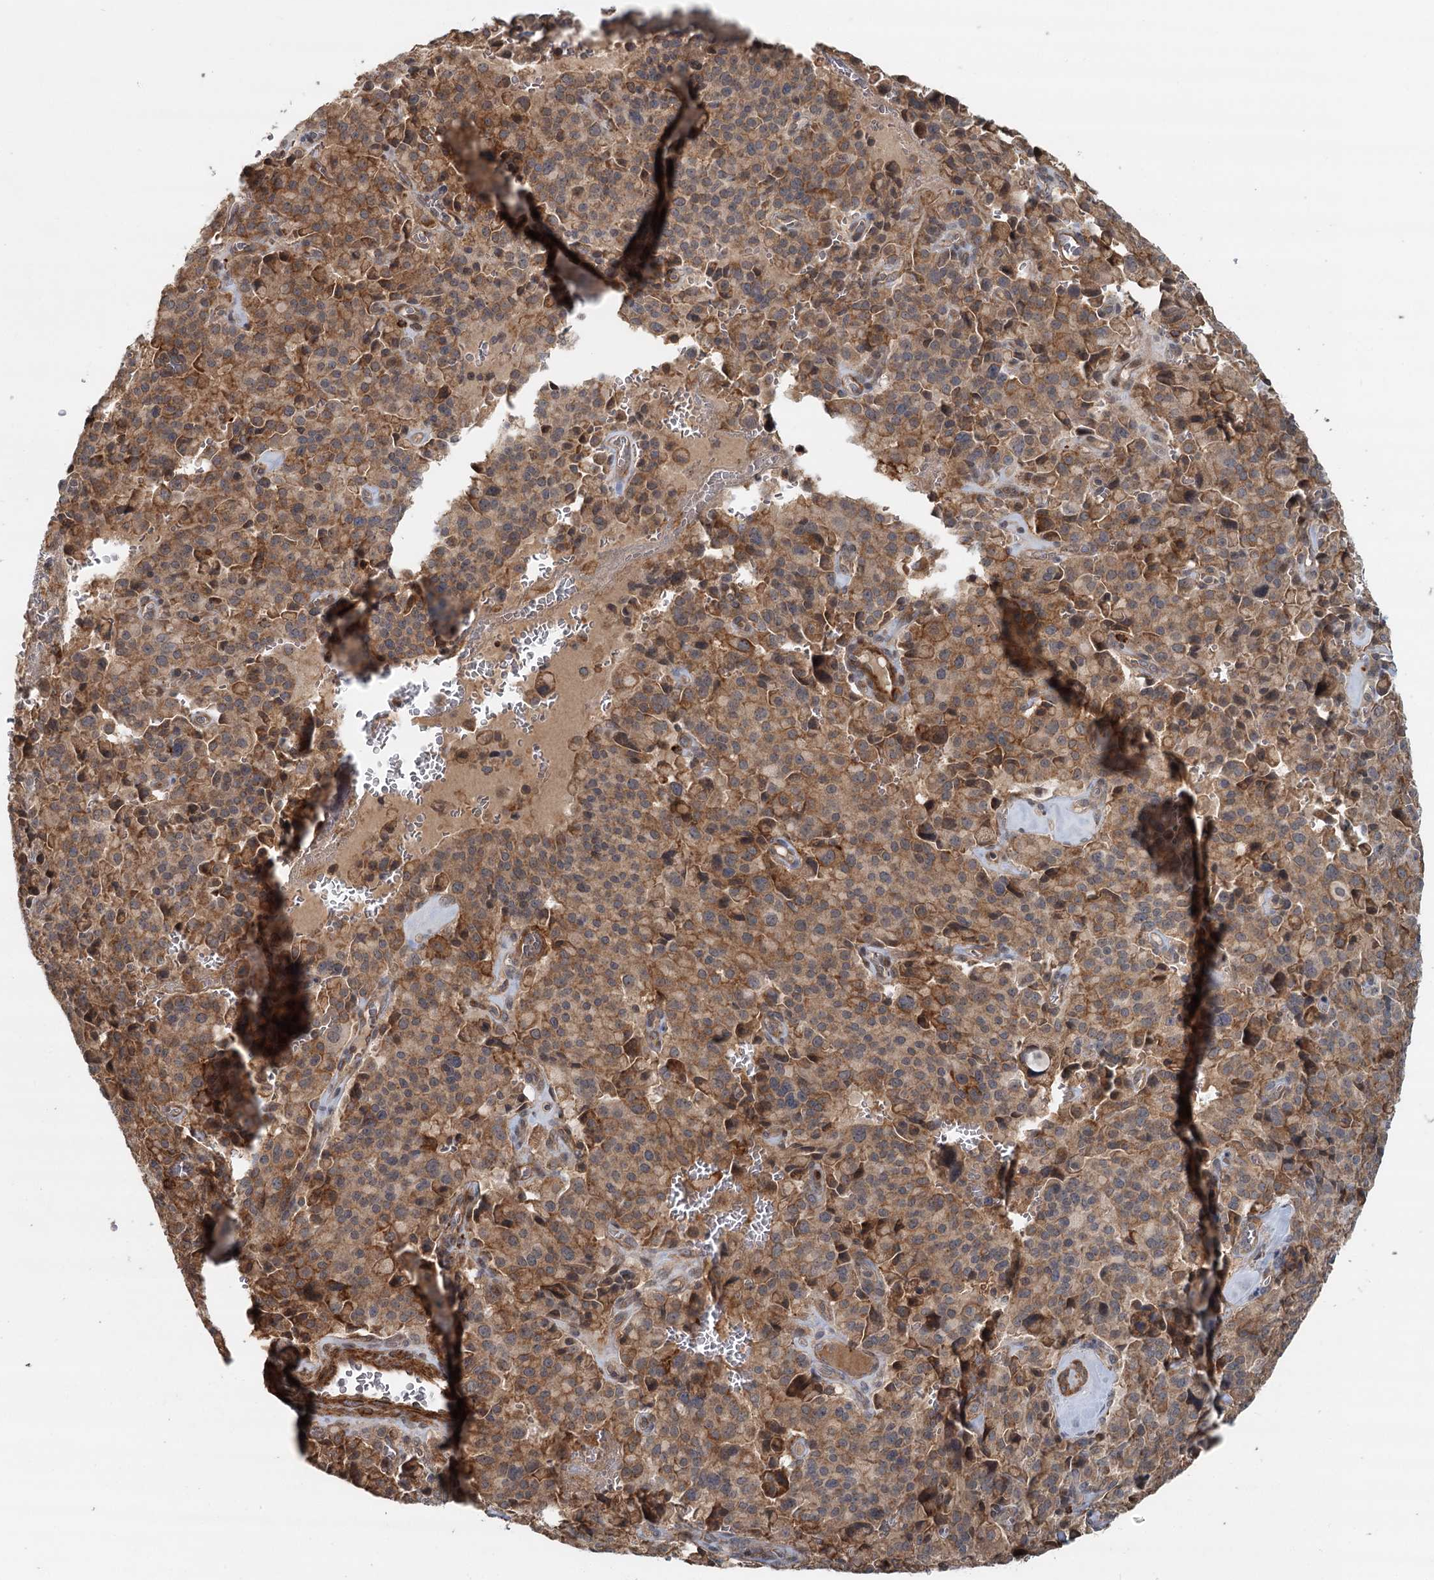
{"staining": {"intensity": "moderate", "quantity": ">75%", "location": "cytoplasmic/membranous"}, "tissue": "pancreatic cancer", "cell_type": "Tumor cells", "image_type": "cancer", "snomed": [{"axis": "morphology", "description": "Adenocarcinoma, NOS"}, {"axis": "topography", "description": "Pancreas"}], "caption": "Brown immunohistochemical staining in human pancreatic adenocarcinoma exhibits moderate cytoplasmic/membranous positivity in approximately >75% of tumor cells. (IHC, brightfield microscopy, high magnification).", "gene": "RNF111", "patient": {"sex": "male", "age": 65}}